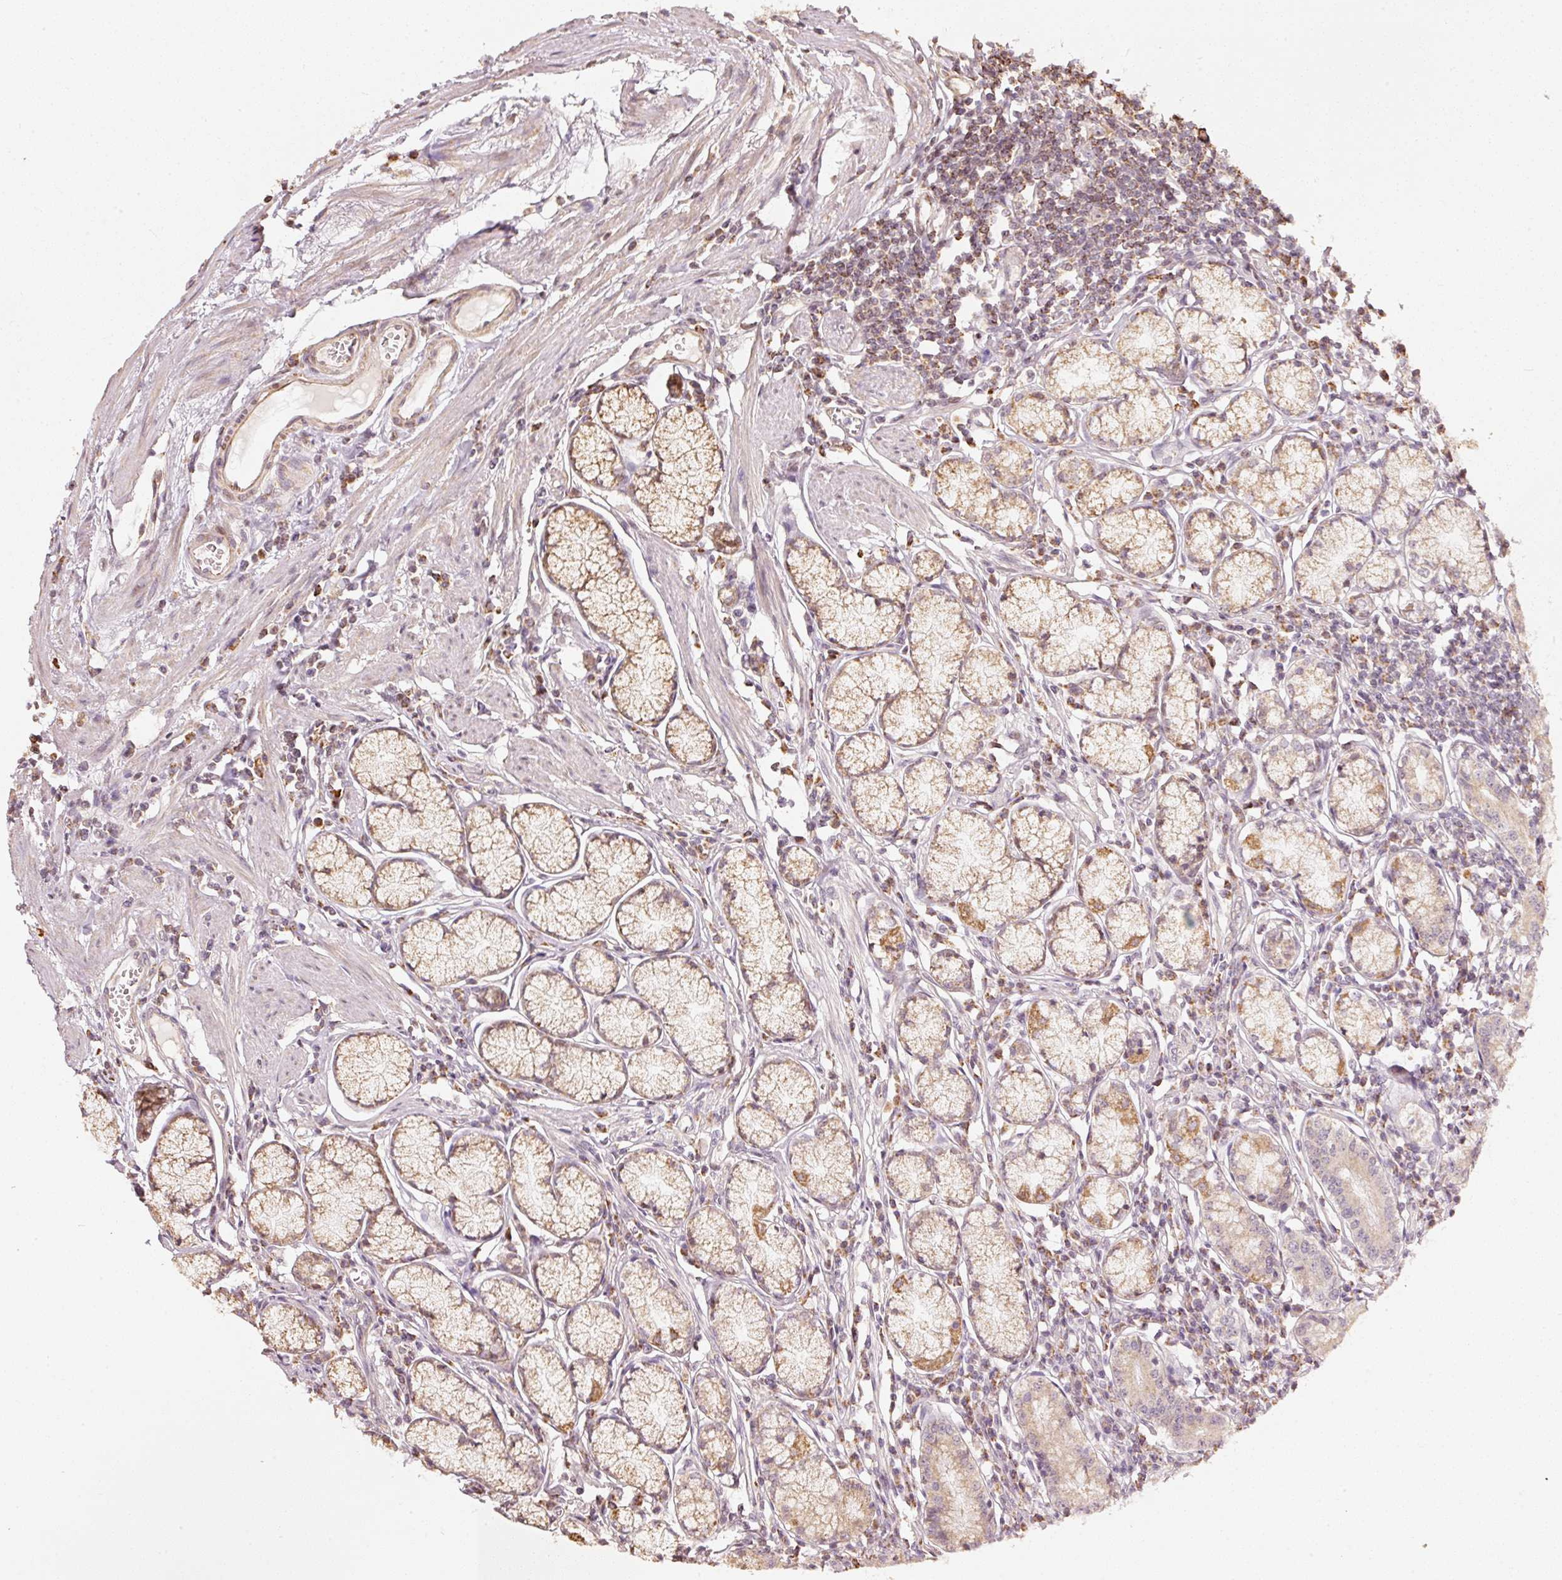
{"staining": {"intensity": "moderate", "quantity": "25%-75%", "location": "cytoplasmic/membranous"}, "tissue": "stomach", "cell_type": "Glandular cells", "image_type": "normal", "snomed": [{"axis": "morphology", "description": "Normal tissue, NOS"}, {"axis": "topography", "description": "Stomach"}], "caption": "A brown stain labels moderate cytoplasmic/membranous expression of a protein in glandular cells of benign stomach. The protein of interest is shown in brown color, while the nuclei are stained blue.", "gene": "RAB35", "patient": {"sex": "male", "age": 55}}